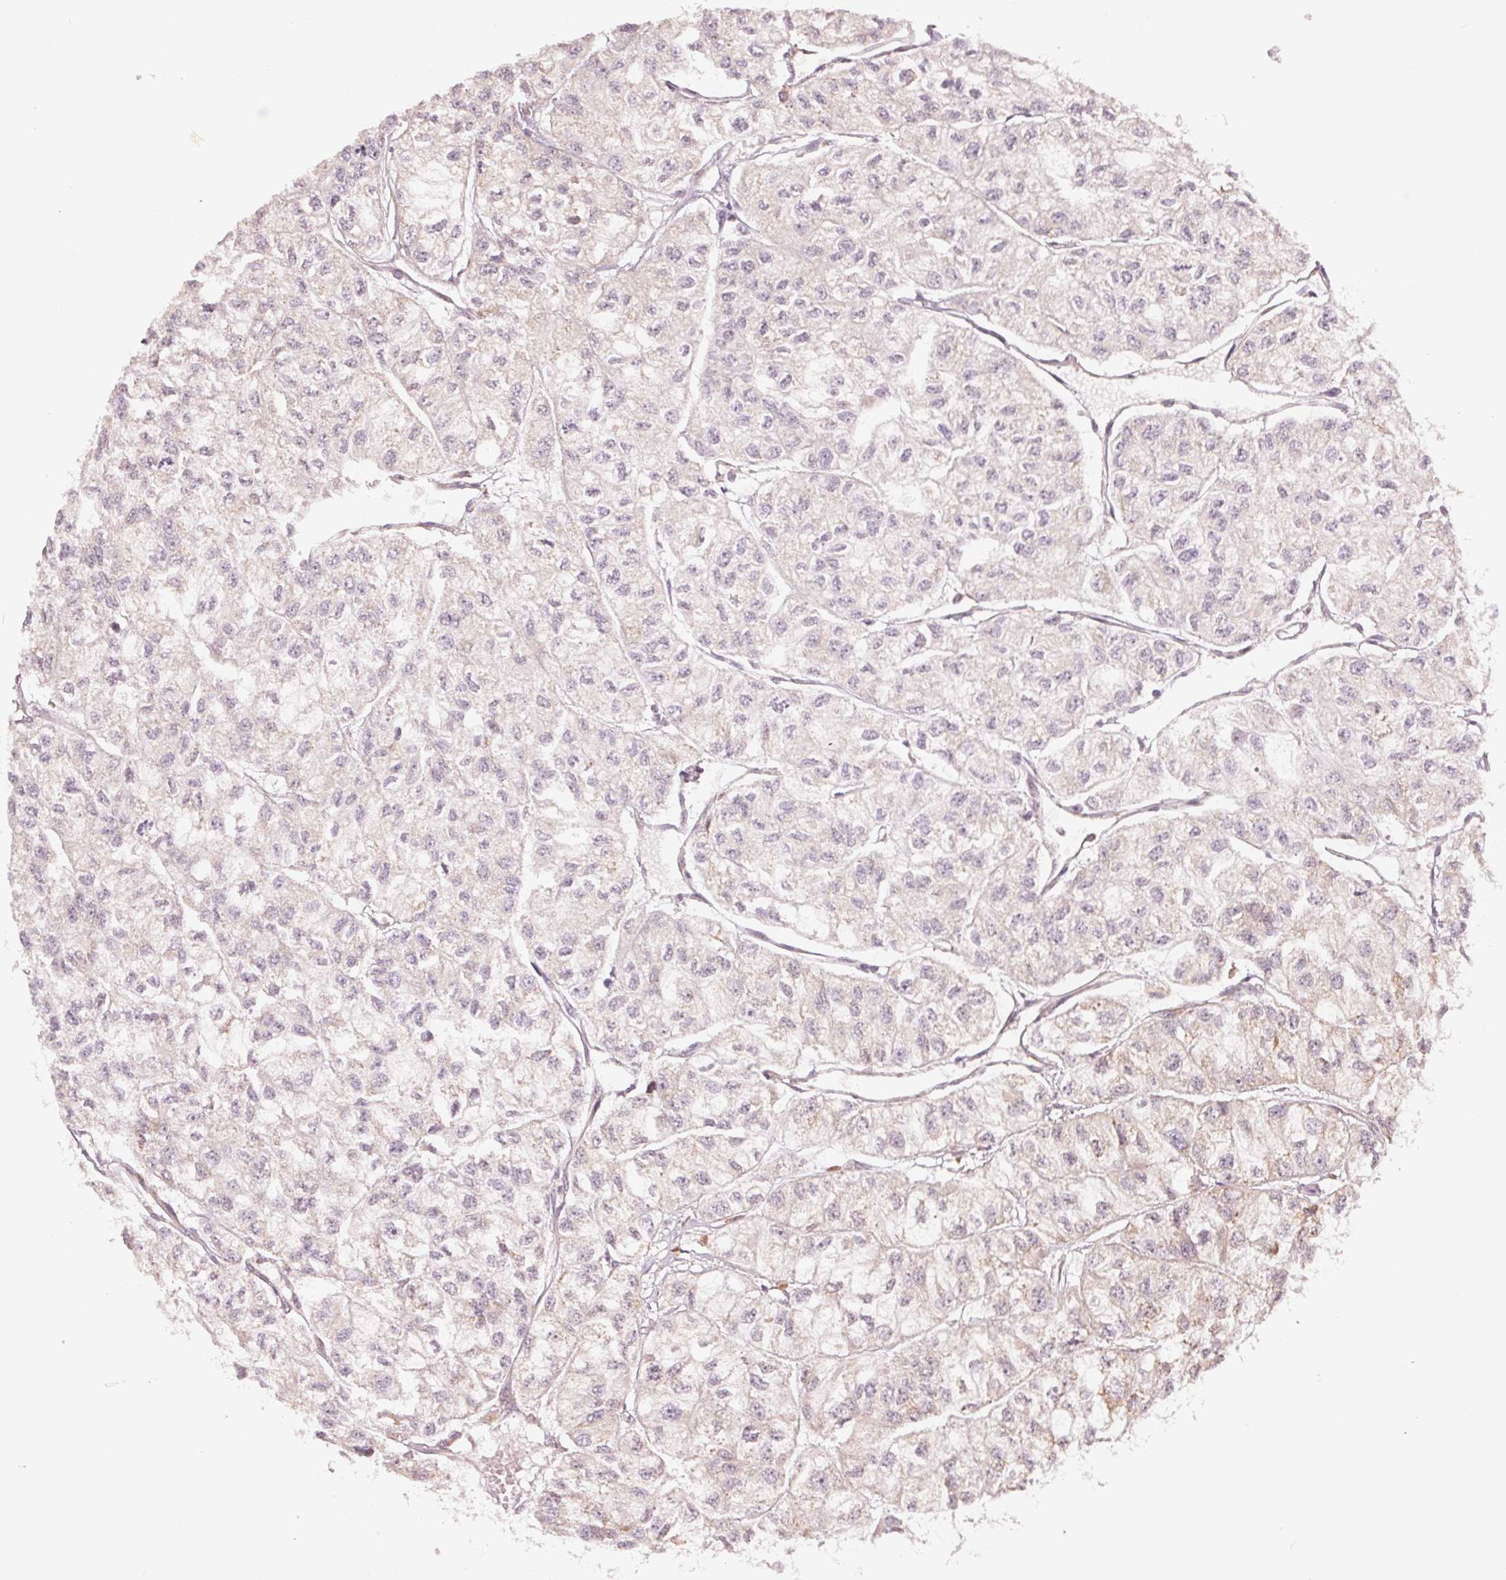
{"staining": {"intensity": "negative", "quantity": "none", "location": "none"}, "tissue": "renal cancer", "cell_type": "Tumor cells", "image_type": "cancer", "snomed": [{"axis": "morphology", "description": "Adenocarcinoma, NOS"}, {"axis": "topography", "description": "Kidney"}], "caption": "Tumor cells are negative for brown protein staining in renal adenocarcinoma.", "gene": "SLC20A1", "patient": {"sex": "male", "age": 56}}